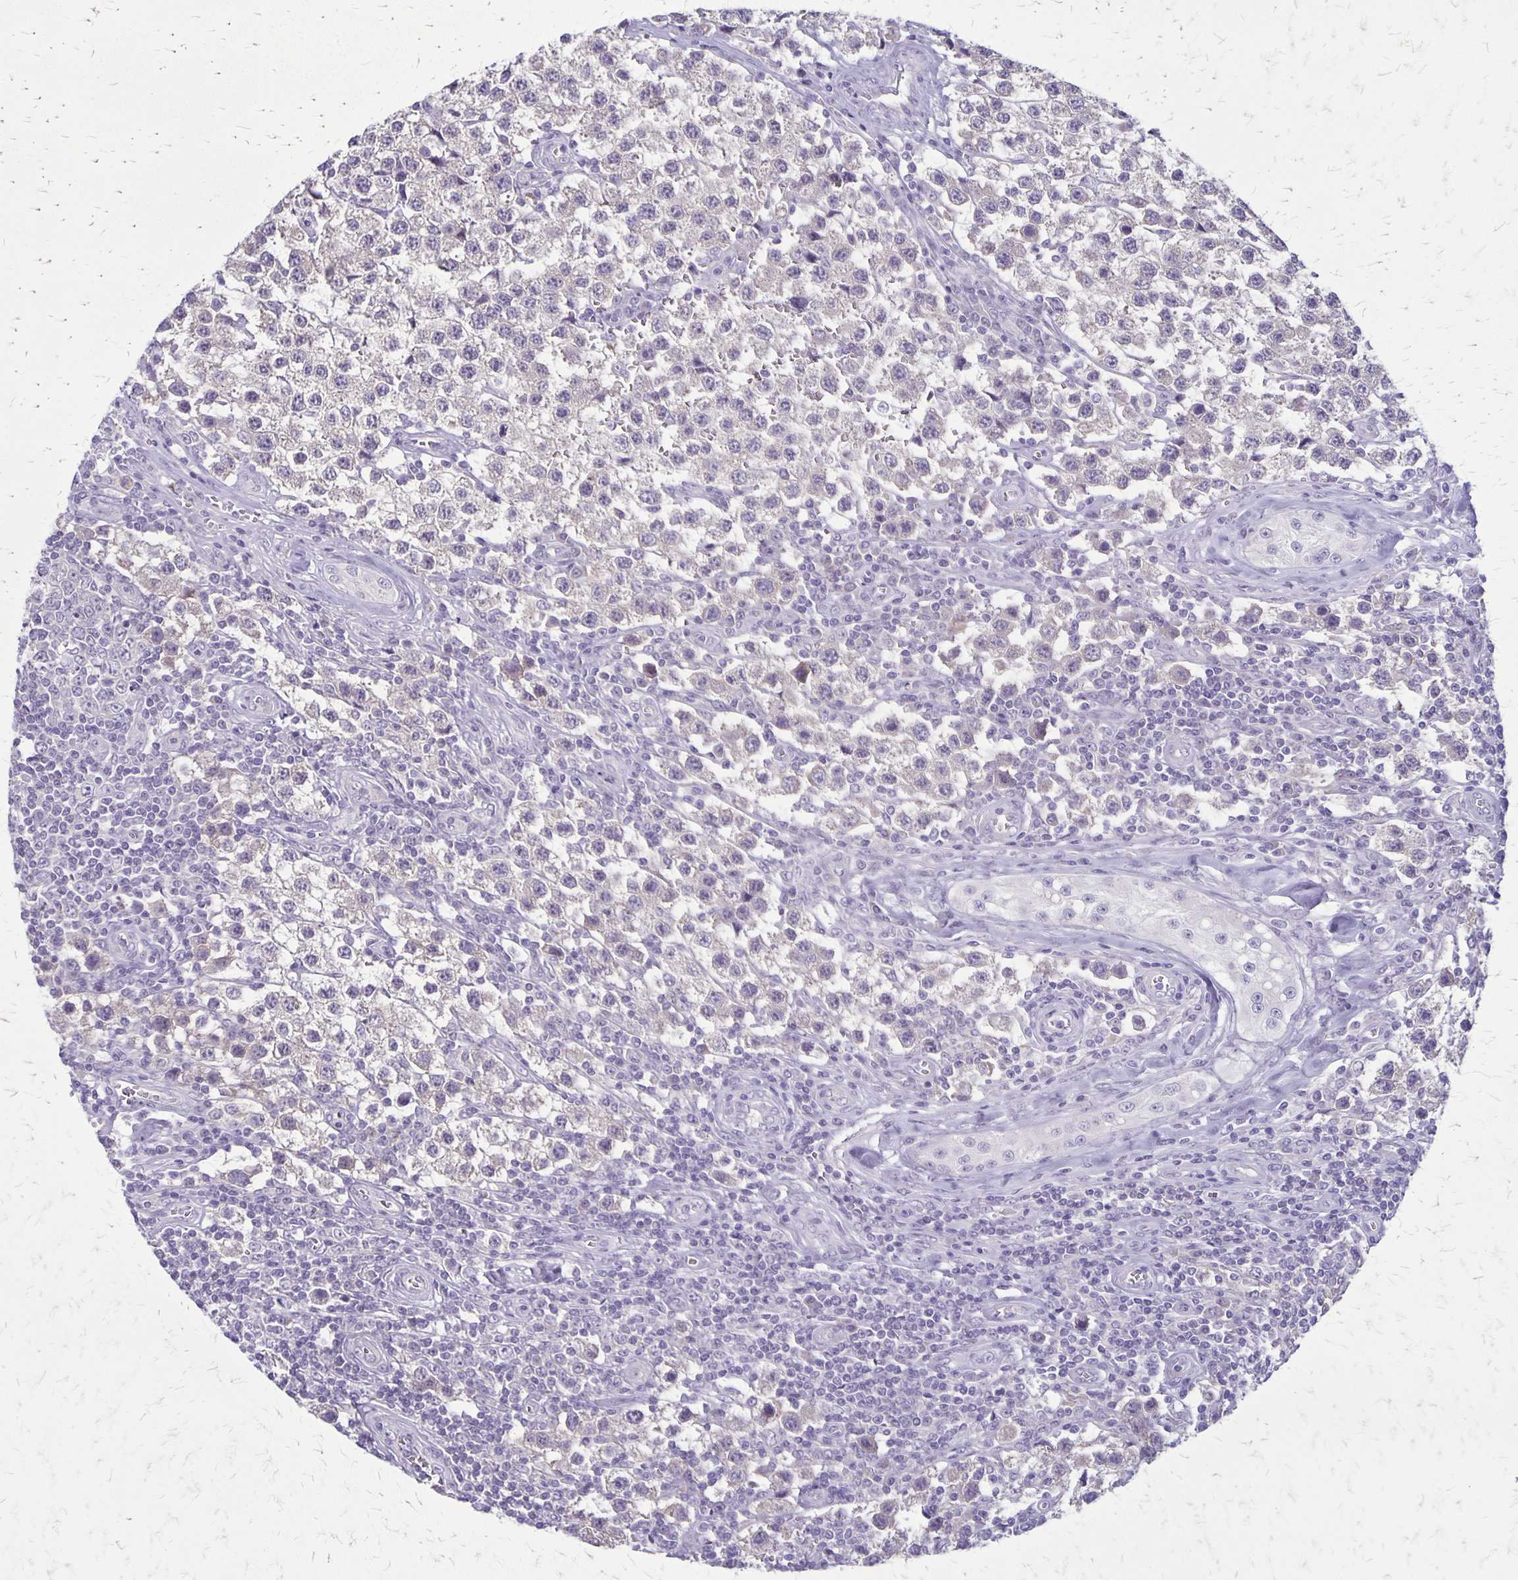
{"staining": {"intensity": "weak", "quantity": "<25%", "location": "cytoplasmic/membranous"}, "tissue": "testis cancer", "cell_type": "Tumor cells", "image_type": "cancer", "snomed": [{"axis": "morphology", "description": "Seminoma, NOS"}, {"axis": "topography", "description": "Testis"}], "caption": "Human seminoma (testis) stained for a protein using immunohistochemistry shows no staining in tumor cells.", "gene": "PLXNB3", "patient": {"sex": "male", "age": 34}}